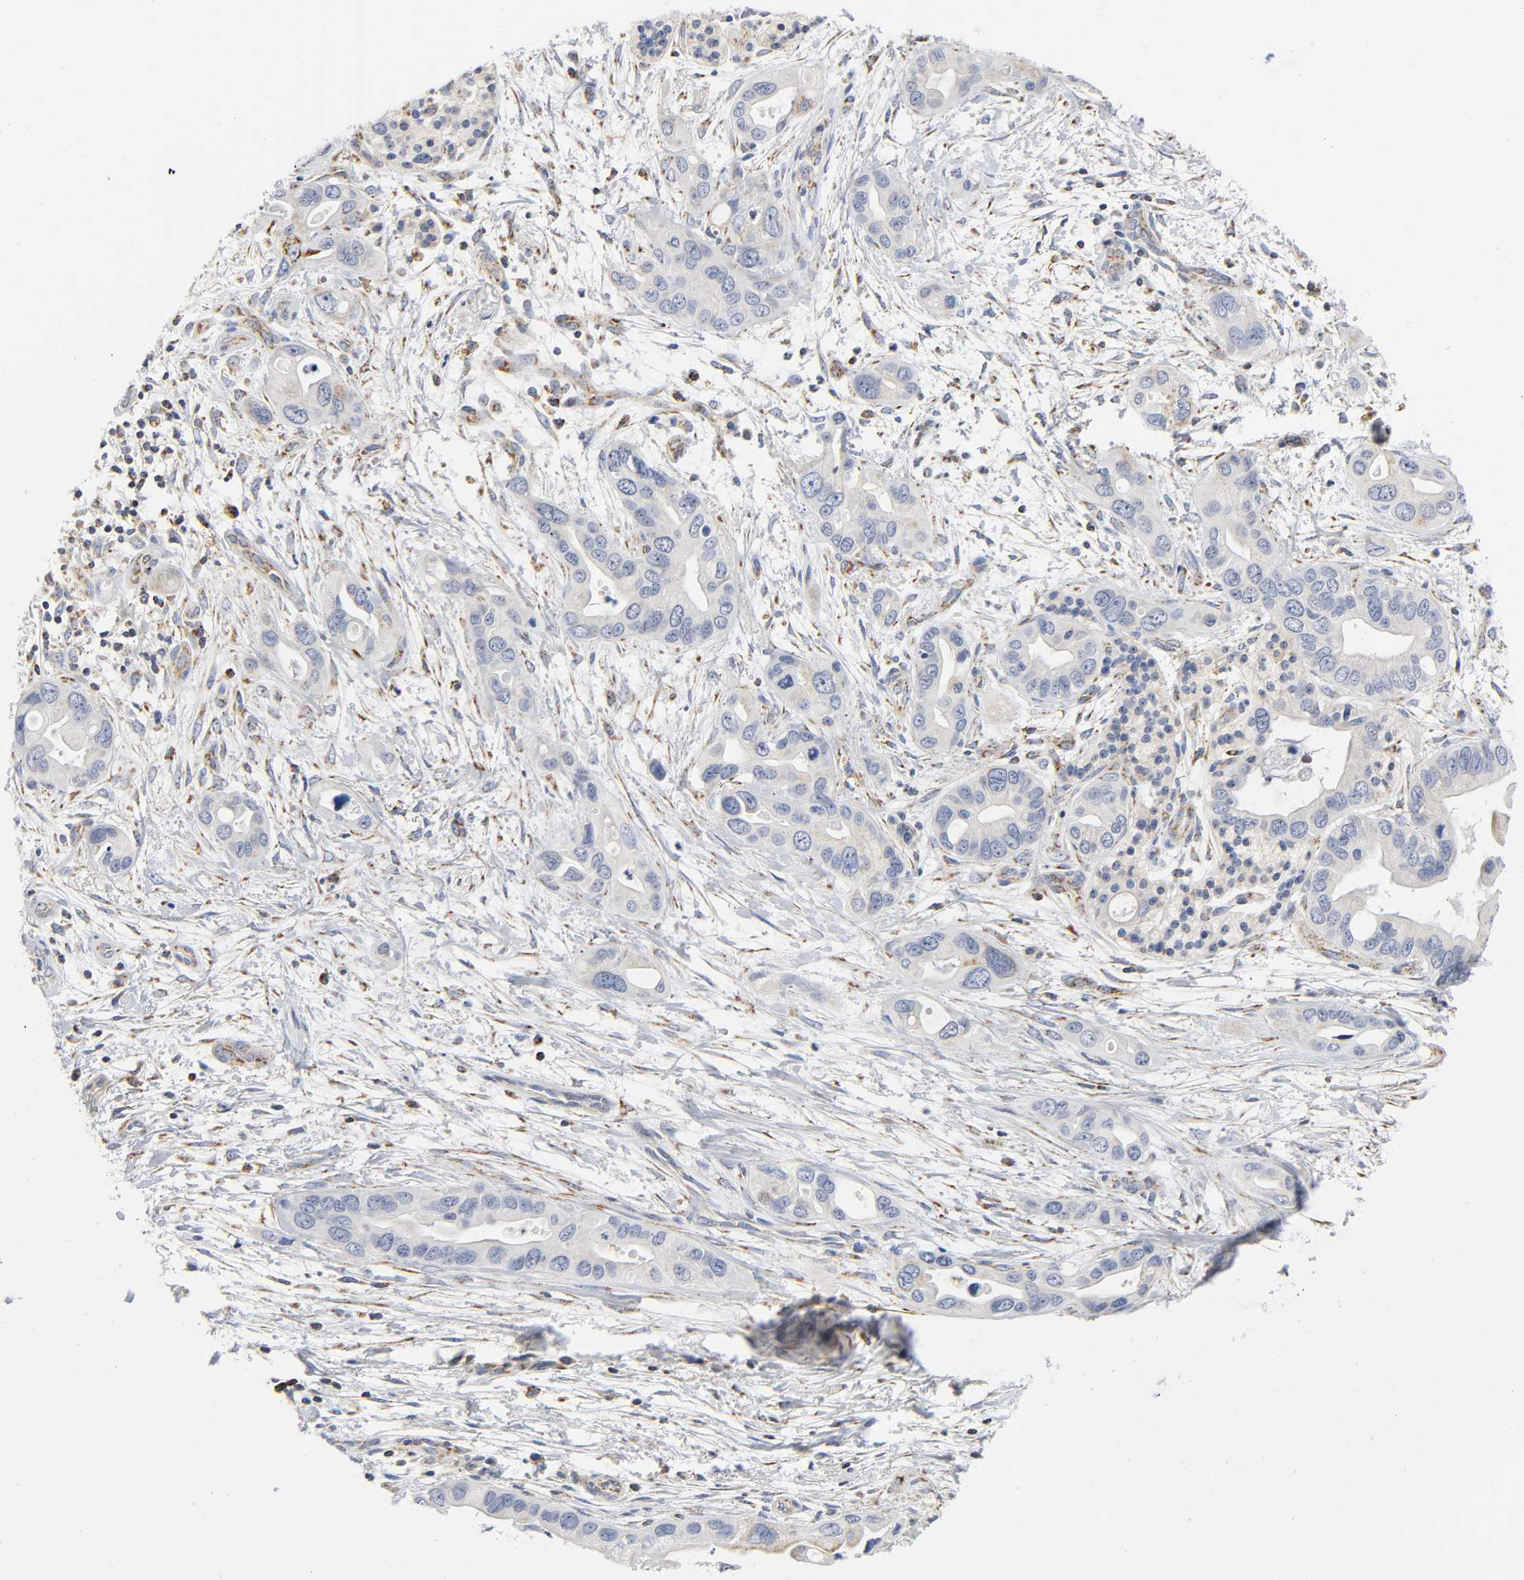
{"staining": {"intensity": "negative", "quantity": "none", "location": "none"}, "tissue": "pancreatic cancer", "cell_type": "Tumor cells", "image_type": "cancer", "snomed": [{"axis": "morphology", "description": "Adenocarcinoma, NOS"}, {"axis": "topography", "description": "Pancreas"}], "caption": "An immunohistochemistry (IHC) histopathology image of pancreatic cancer is shown. There is no staining in tumor cells of pancreatic cancer. (DAB (3,3'-diaminobenzidine) IHC, high magnification).", "gene": "BAK1", "patient": {"sex": "female", "age": 73}}